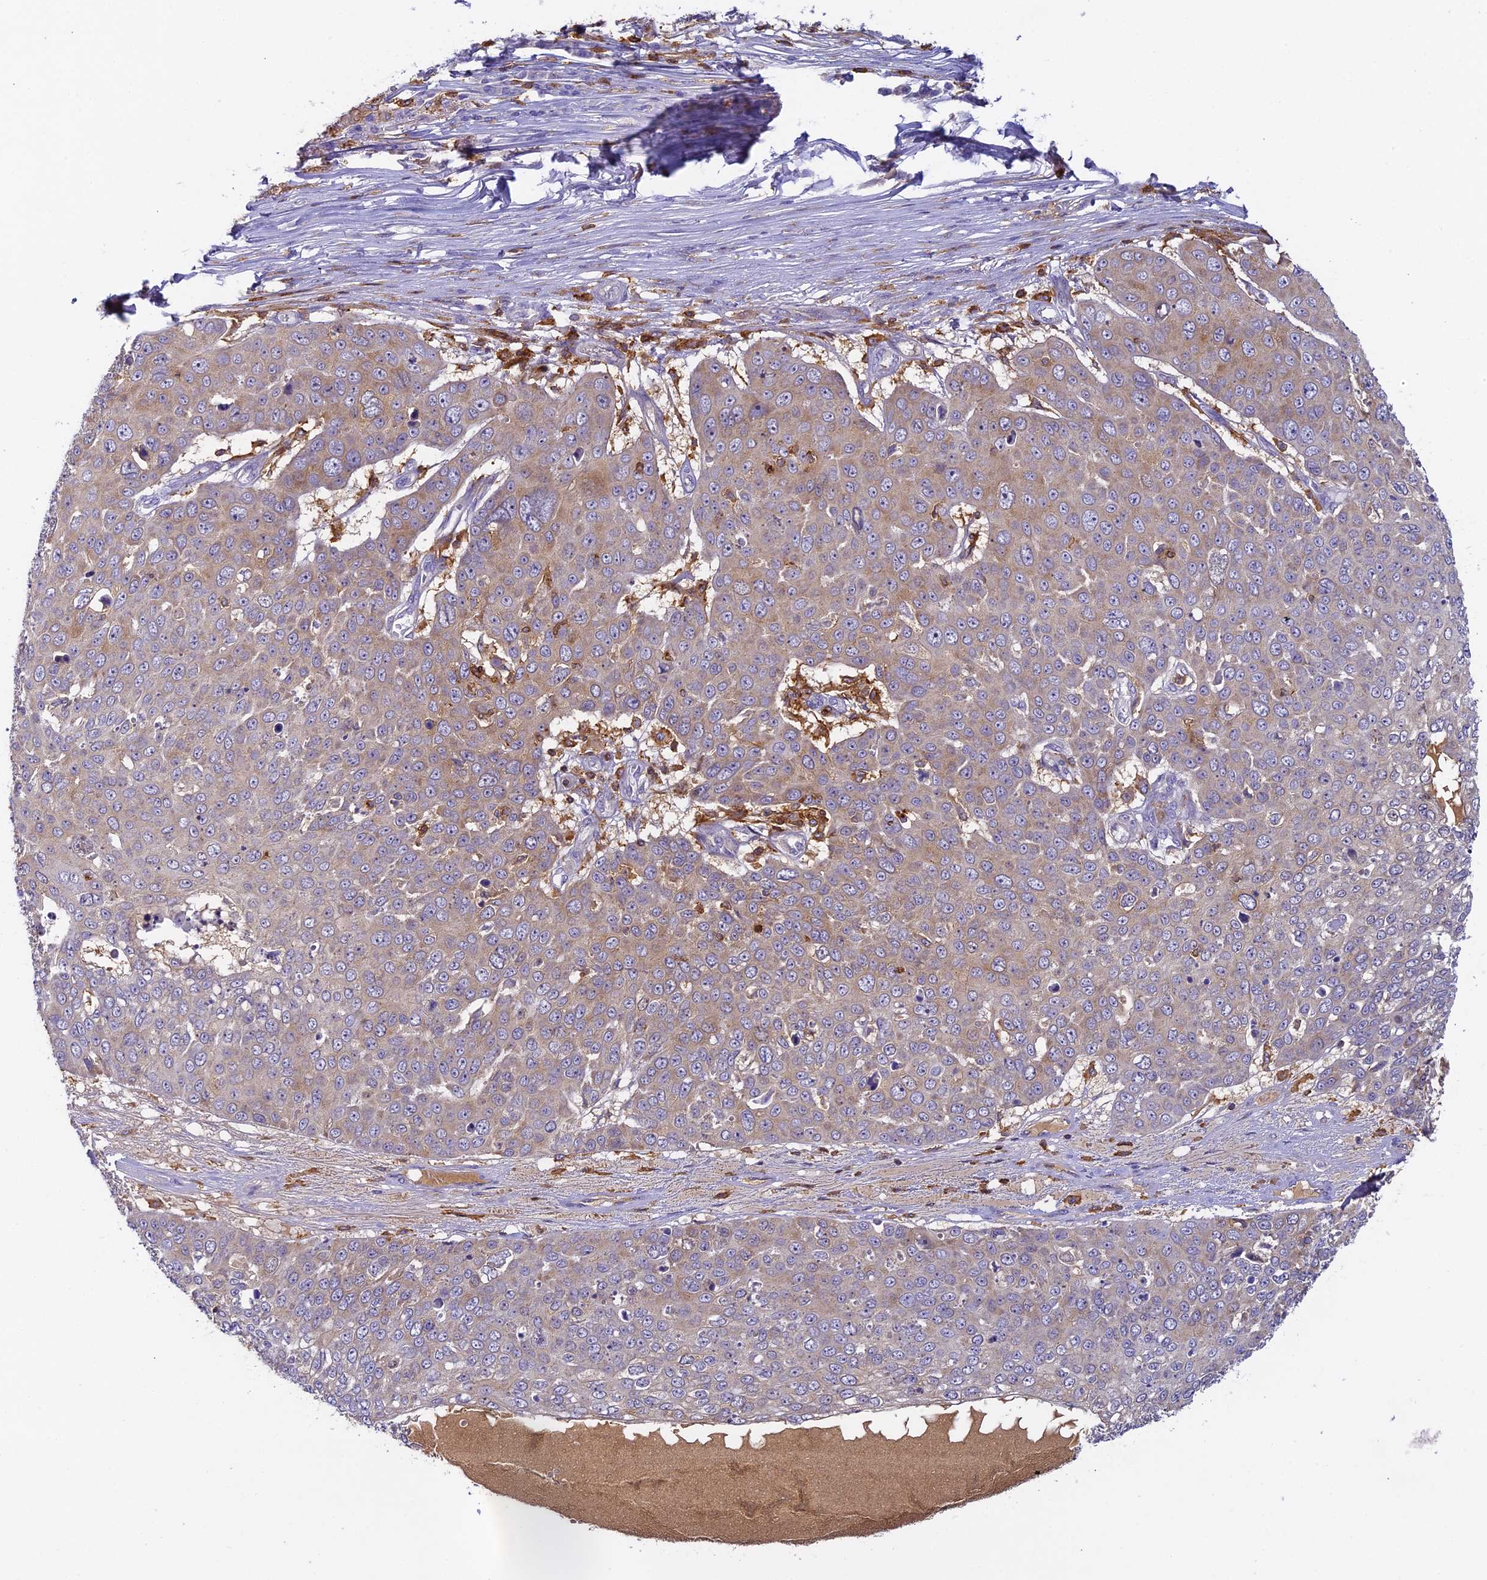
{"staining": {"intensity": "weak", "quantity": "25%-75%", "location": "cytoplasmic/membranous"}, "tissue": "skin cancer", "cell_type": "Tumor cells", "image_type": "cancer", "snomed": [{"axis": "morphology", "description": "Squamous cell carcinoma, NOS"}, {"axis": "topography", "description": "Skin"}], "caption": "This photomicrograph shows IHC staining of skin cancer, with low weak cytoplasmic/membranous expression in about 25%-75% of tumor cells.", "gene": "FYB1", "patient": {"sex": "male", "age": 71}}